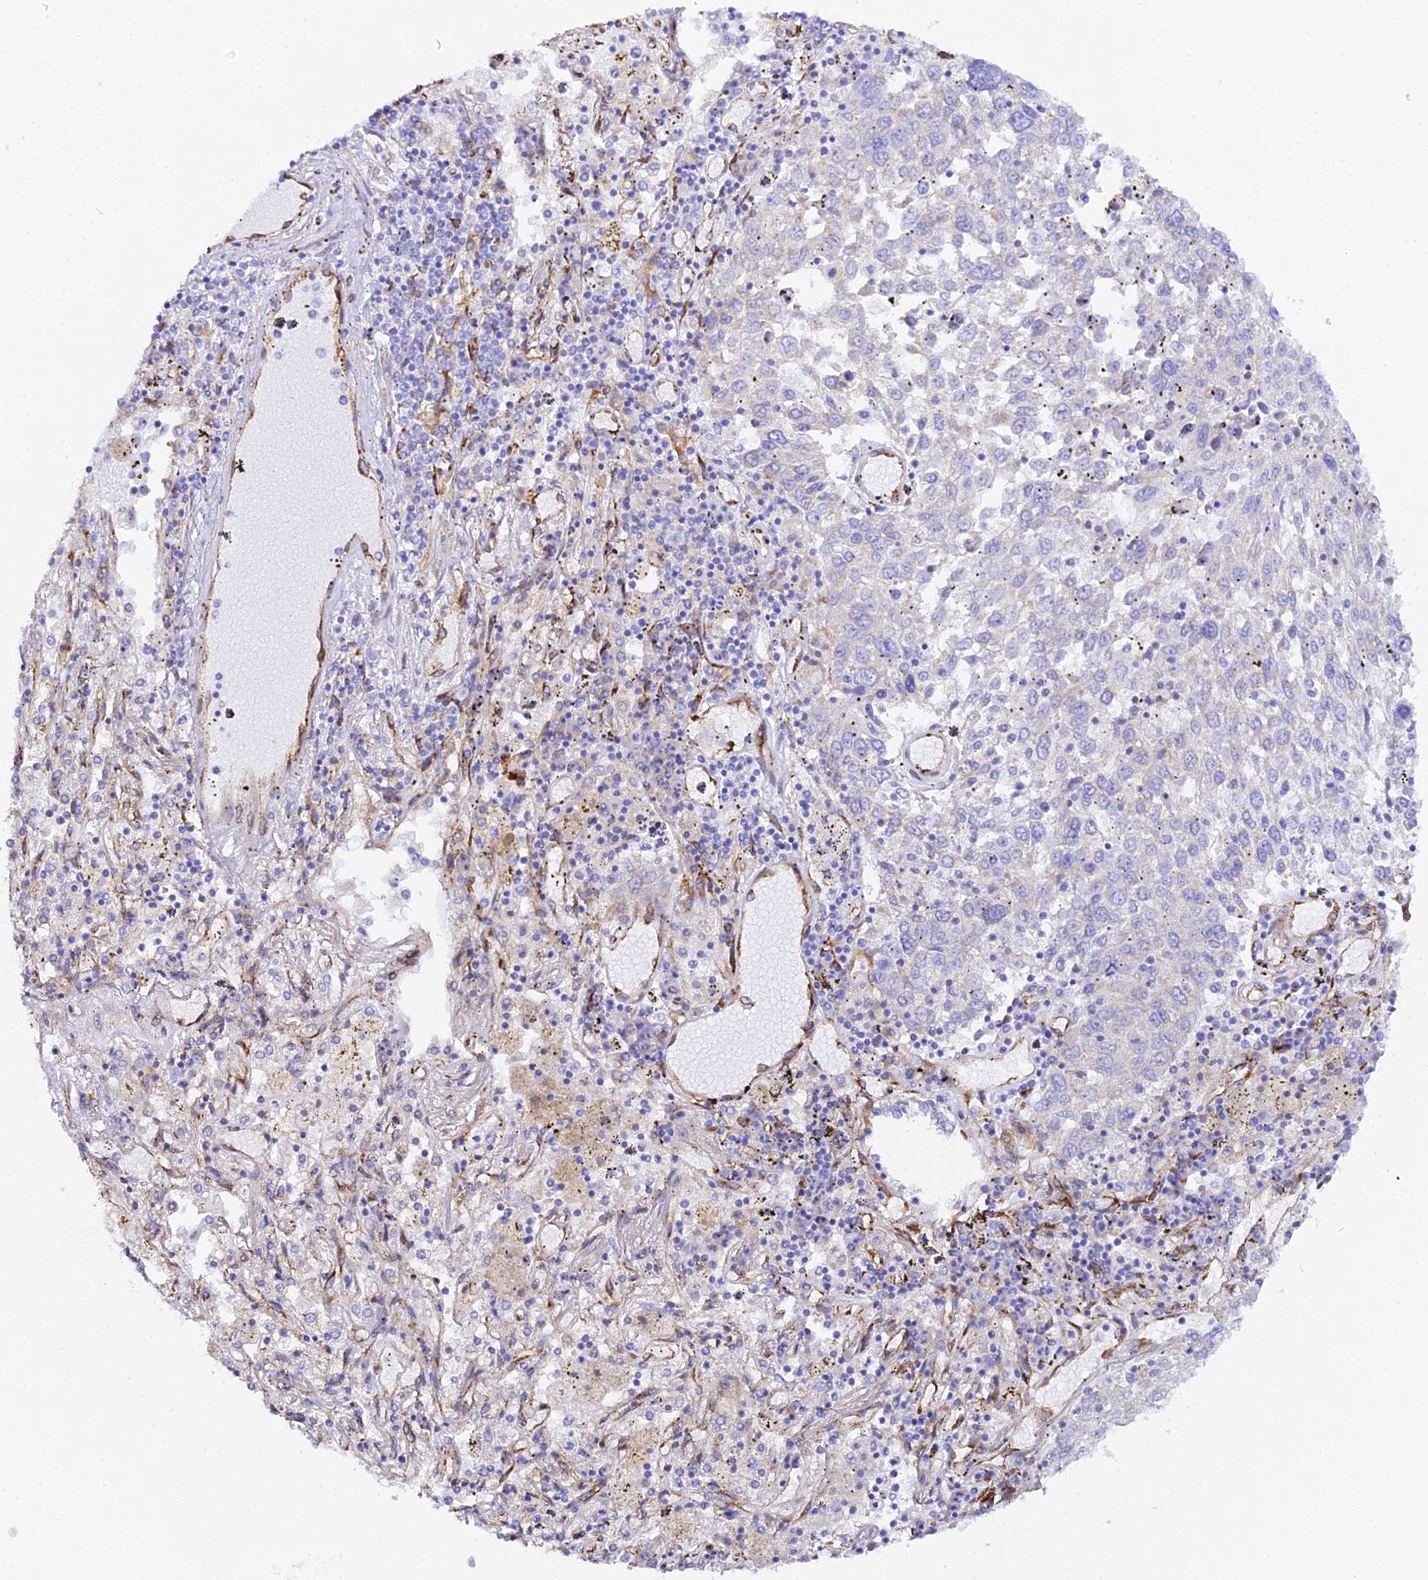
{"staining": {"intensity": "negative", "quantity": "none", "location": "none"}, "tissue": "lung cancer", "cell_type": "Tumor cells", "image_type": "cancer", "snomed": [{"axis": "morphology", "description": "Squamous cell carcinoma, NOS"}, {"axis": "topography", "description": "Lung"}], "caption": "An immunohistochemistry (IHC) histopathology image of squamous cell carcinoma (lung) is shown. There is no staining in tumor cells of squamous cell carcinoma (lung).", "gene": "CFAP45", "patient": {"sex": "male", "age": 65}}